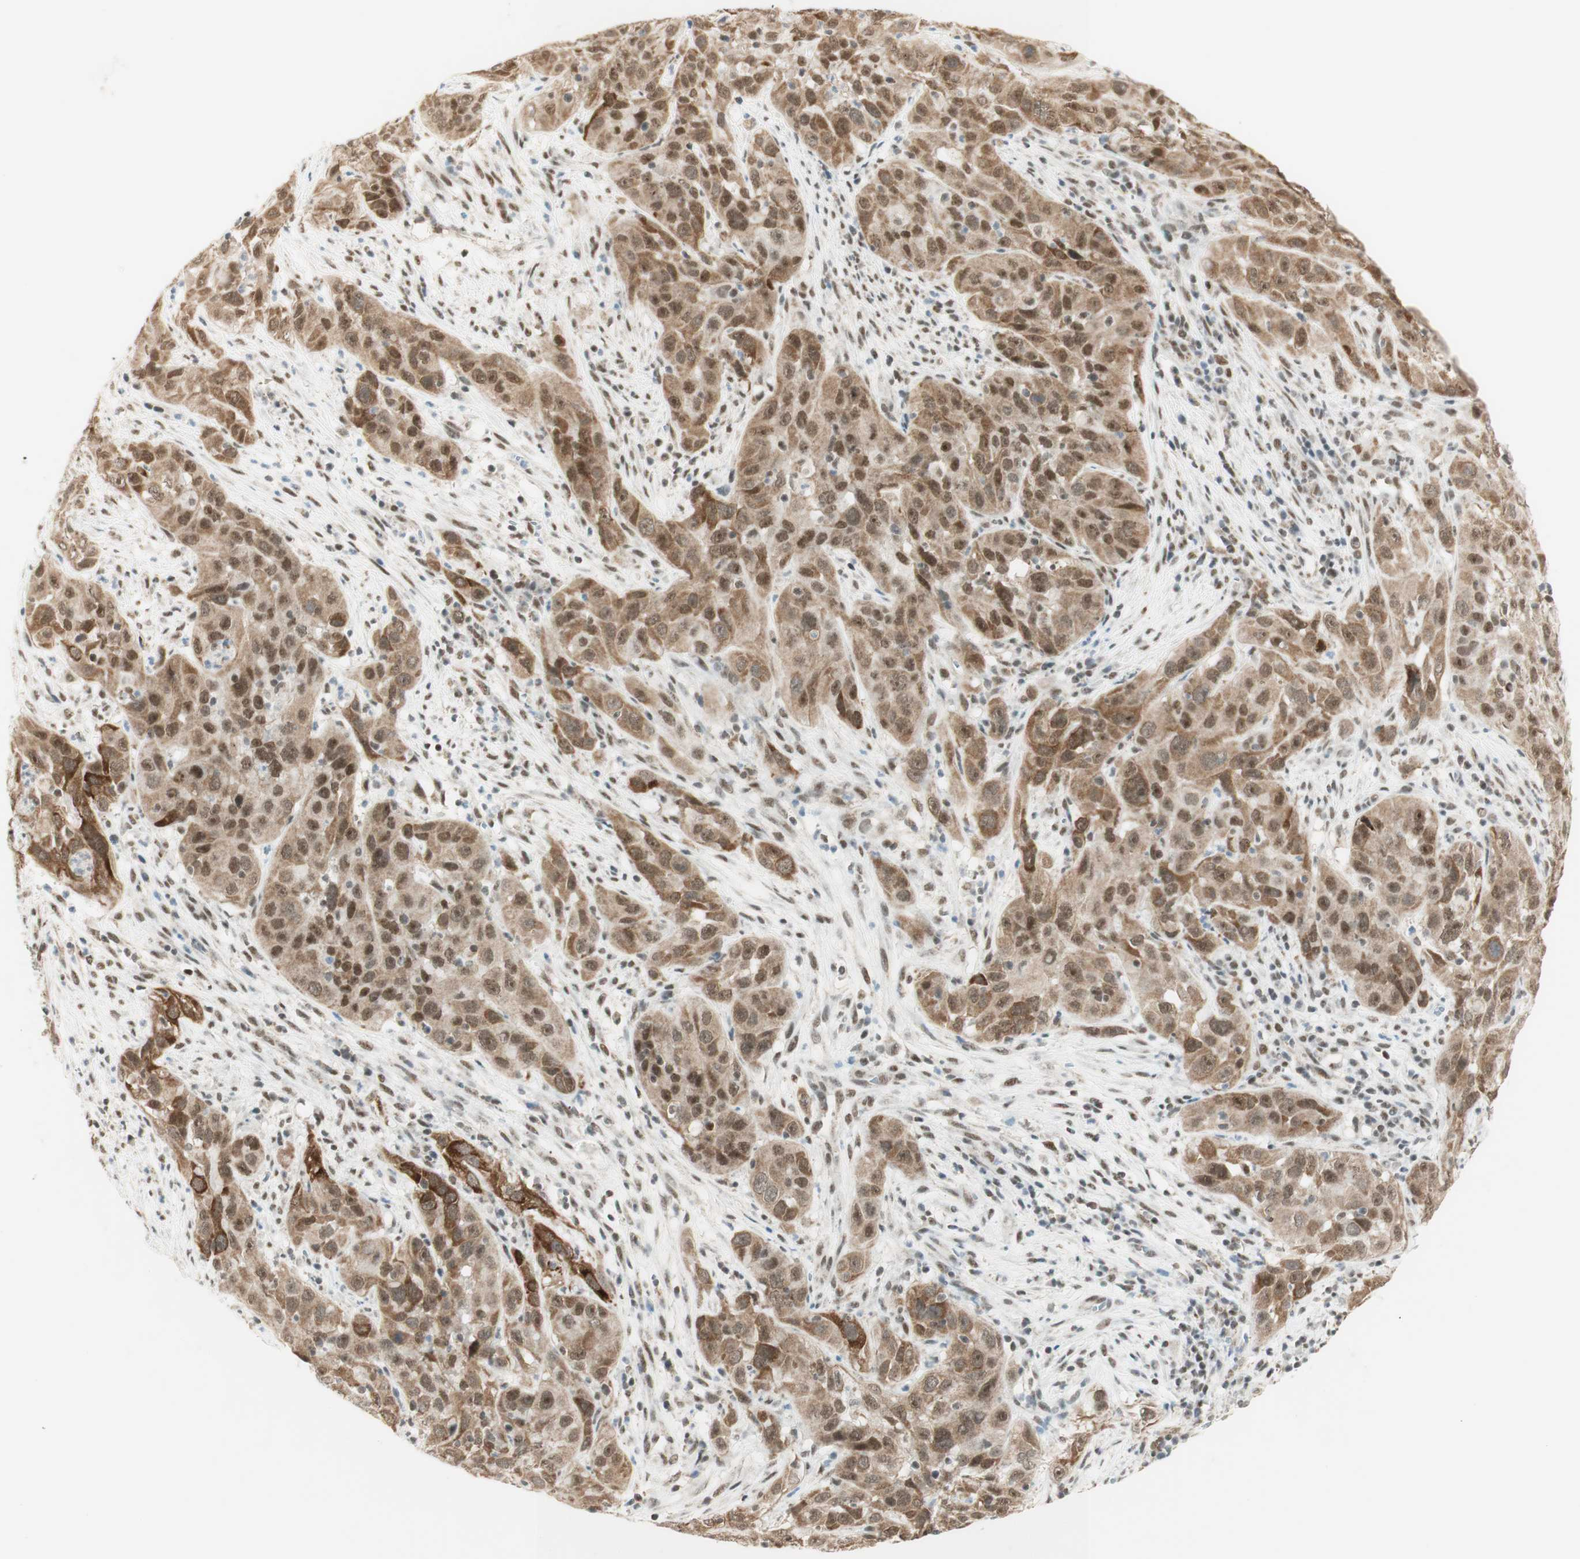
{"staining": {"intensity": "moderate", "quantity": ">75%", "location": "cytoplasmic/membranous,nuclear"}, "tissue": "cervical cancer", "cell_type": "Tumor cells", "image_type": "cancer", "snomed": [{"axis": "morphology", "description": "Squamous cell carcinoma, NOS"}, {"axis": "topography", "description": "Cervix"}], "caption": "A brown stain labels moderate cytoplasmic/membranous and nuclear positivity of a protein in cervical cancer (squamous cell carcinoma) tumor cells.", "gene": "ZNF782", "patient": {"sex": "female", "age": 32}}